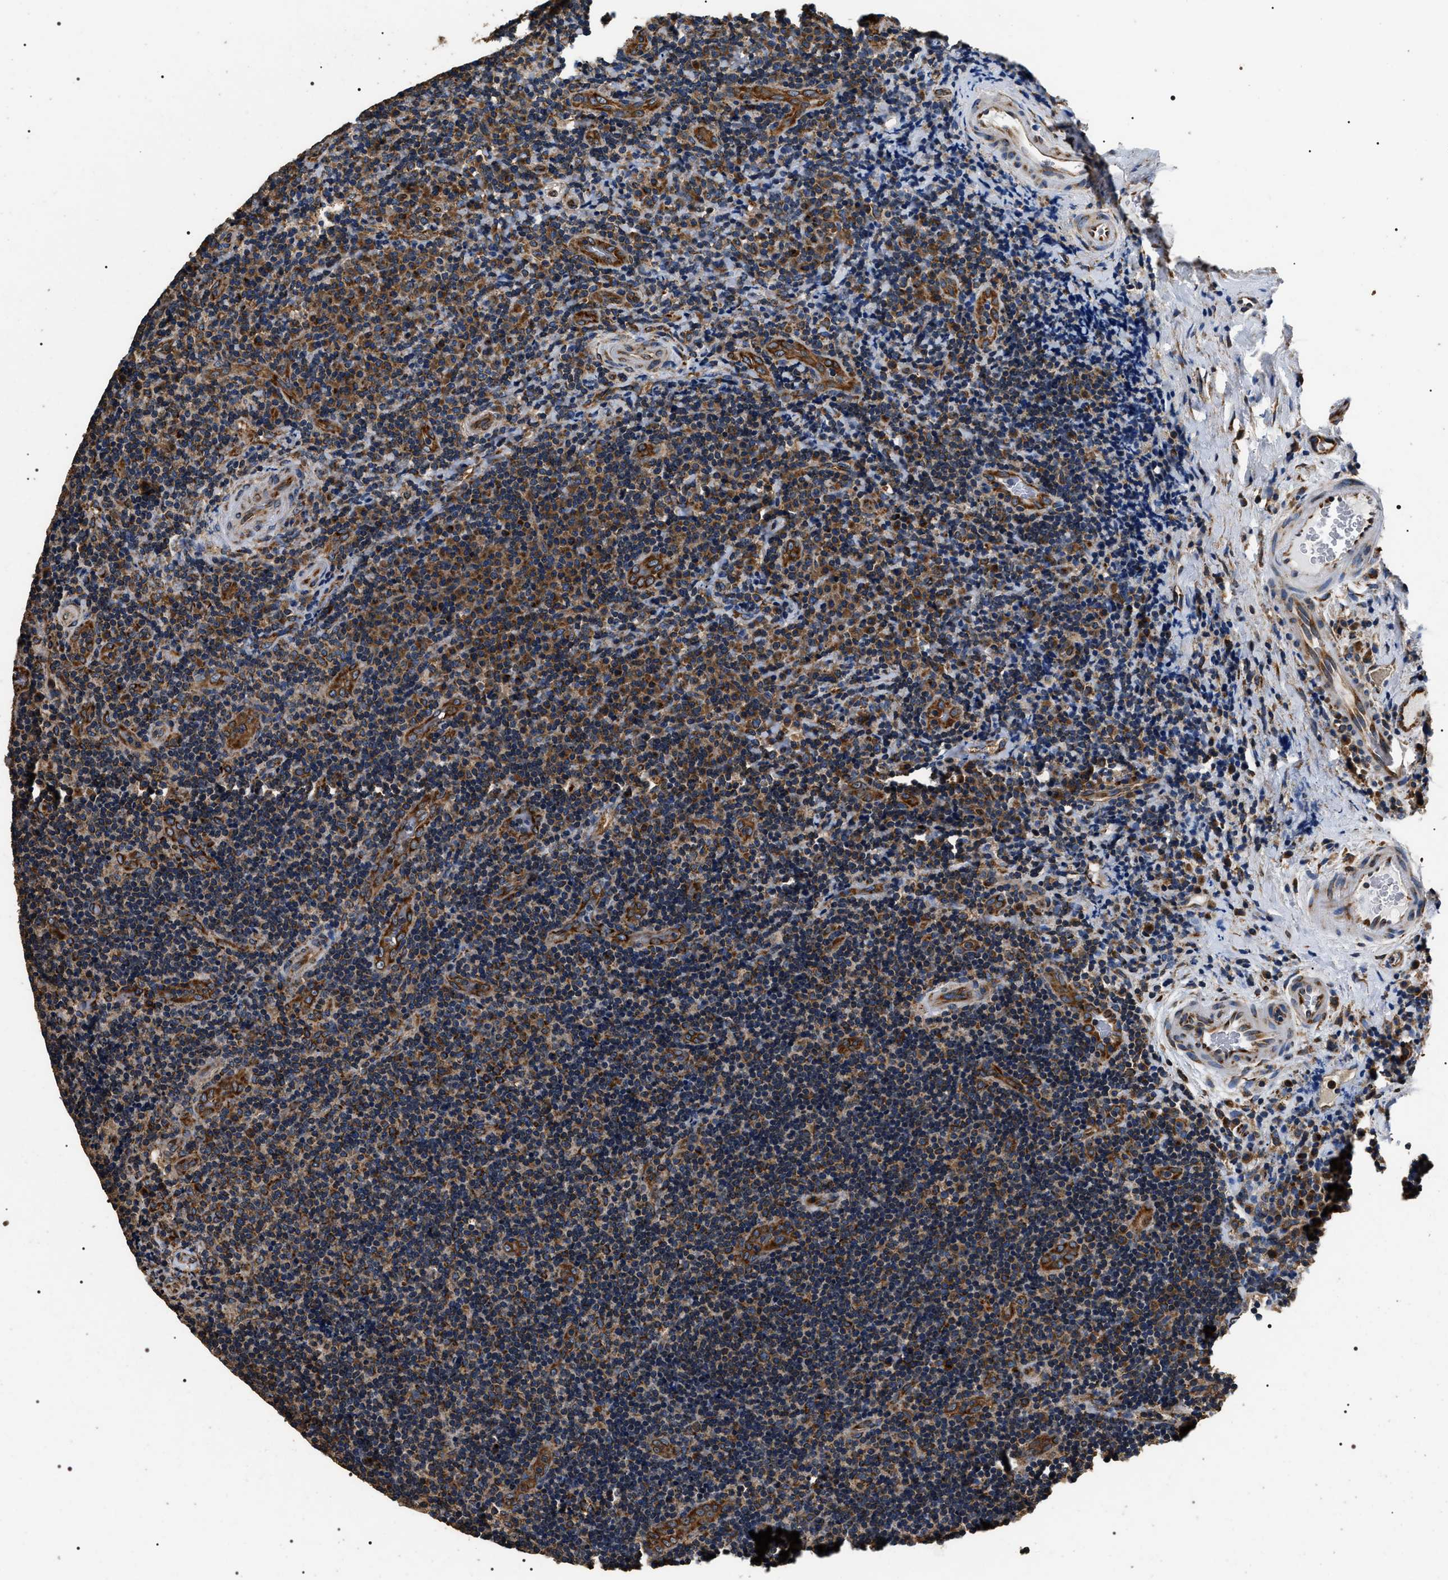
{"staining": {"intensity": "moderate", "quantity": ">75%", "location": "cytoplasmic/membranous"}, "tissue": "lymphoma", "cell_type": "Tumor cells", "image_type": "cancer", "snomed": [{"axis": "morphology", "description": "Malignant lymphoma, non-Hodgkin's type, High grade"}, {"axis": "topography", "description": "Tonsil"}], "caption": "The image shows immunohistochemical staining of high-grade malignant lymphoma, non-Hodgkin's type. There is moderate cytoplasmic/membranous staining is seen in approximately >75% of tumor cells. (Brightfield microscopy of DAB IHC at high magnification).", "gene": "KTN1", "patient": {"sex": "female", "age": 36}}